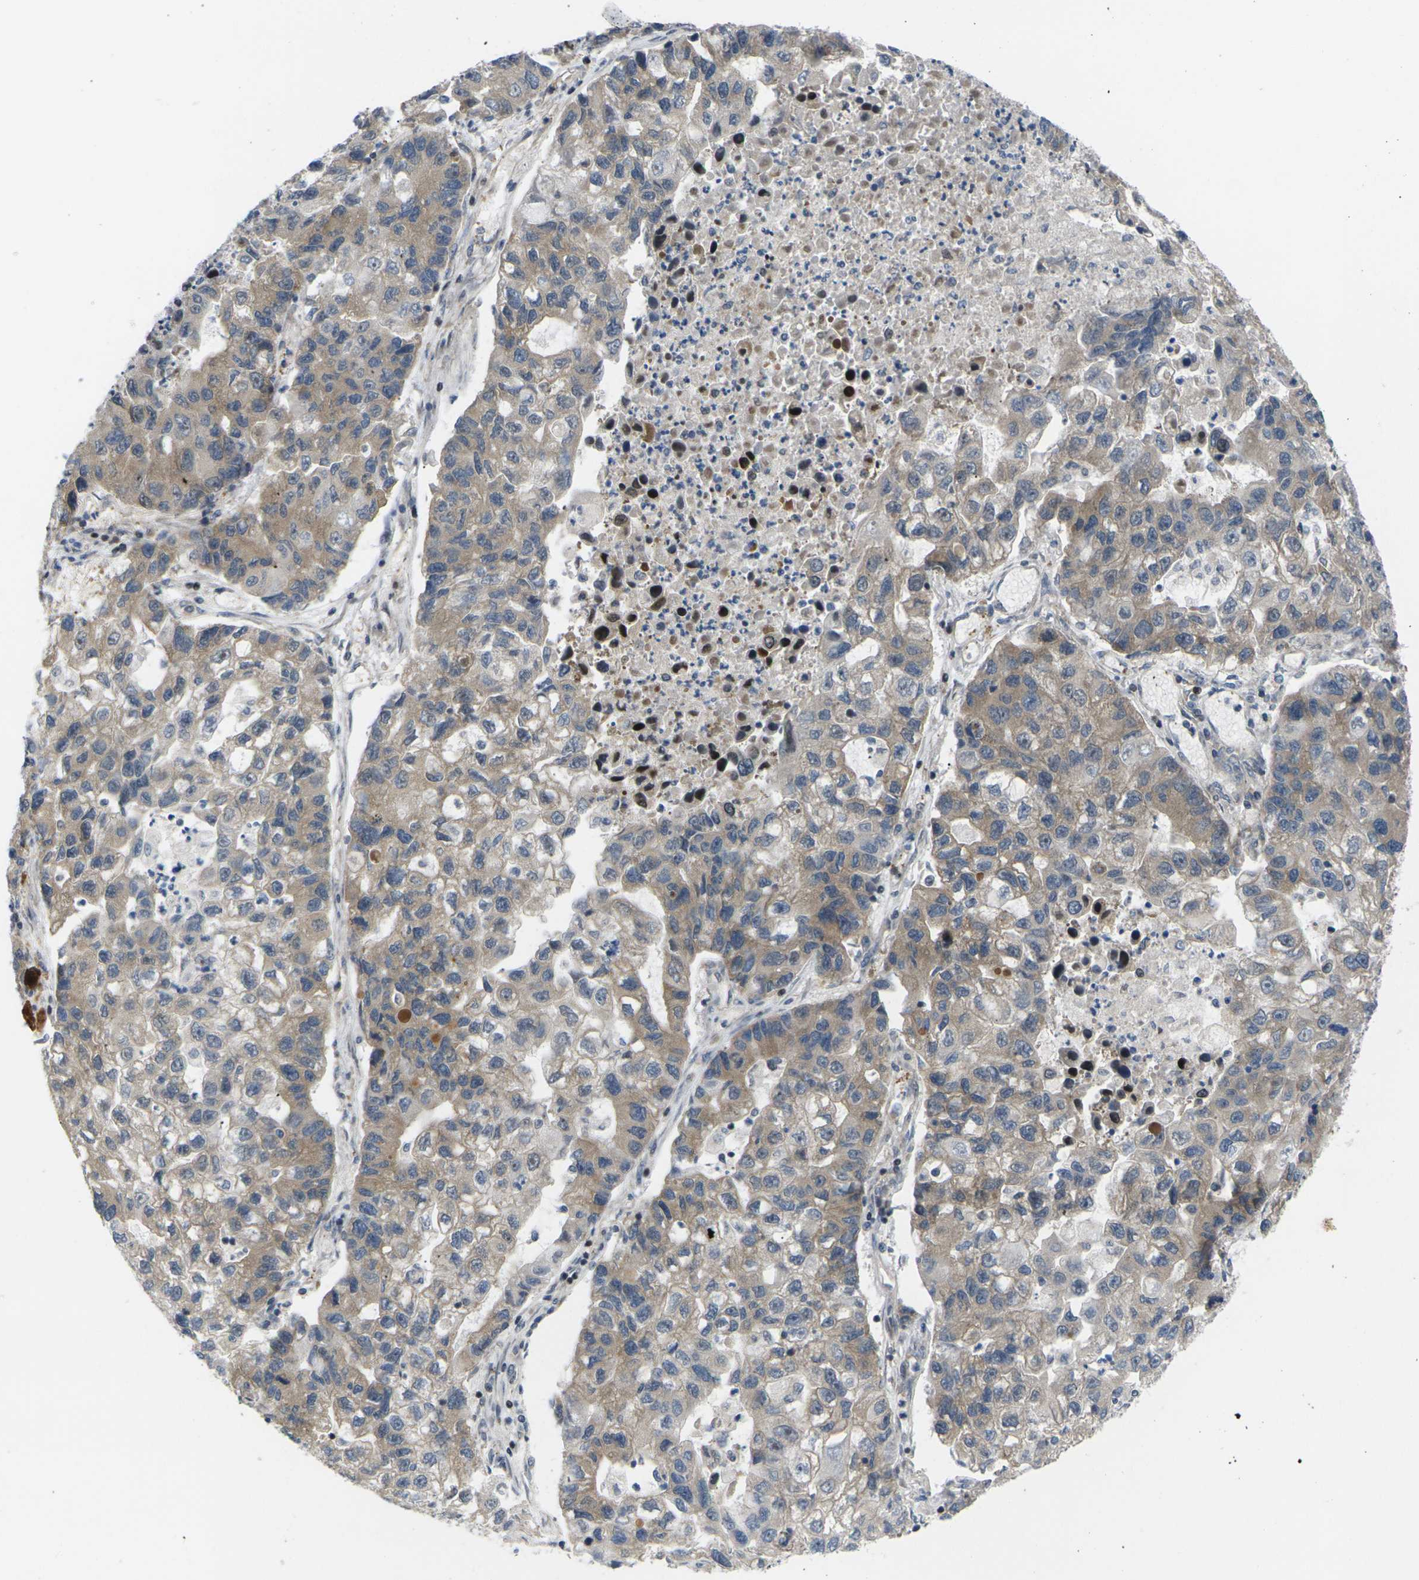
{"staining": {"intensity": "moderate", "quantity": ">75%", "location": "cytoplasmic/membranous"}, "tissue": "lung cancer", "cell_type": "Tumor cells", "image_type": "cancer", "snomed": [{"axis": "morphology", "description": "Adenocarcinoma, NOS"}, {"axis": "topography", "description": "Lung"}], "caption": "This photomicrograph displays lung adenocarcinoma stained with immunohistochemistry to label a protein in brown. The cytoplasmic/membranous of tumor cells show moderate positivity for the protein. Nuclei are counter-stained blue.", "gene": "RPS6KA3", "patient": {"sex": "female", "age": 51}}